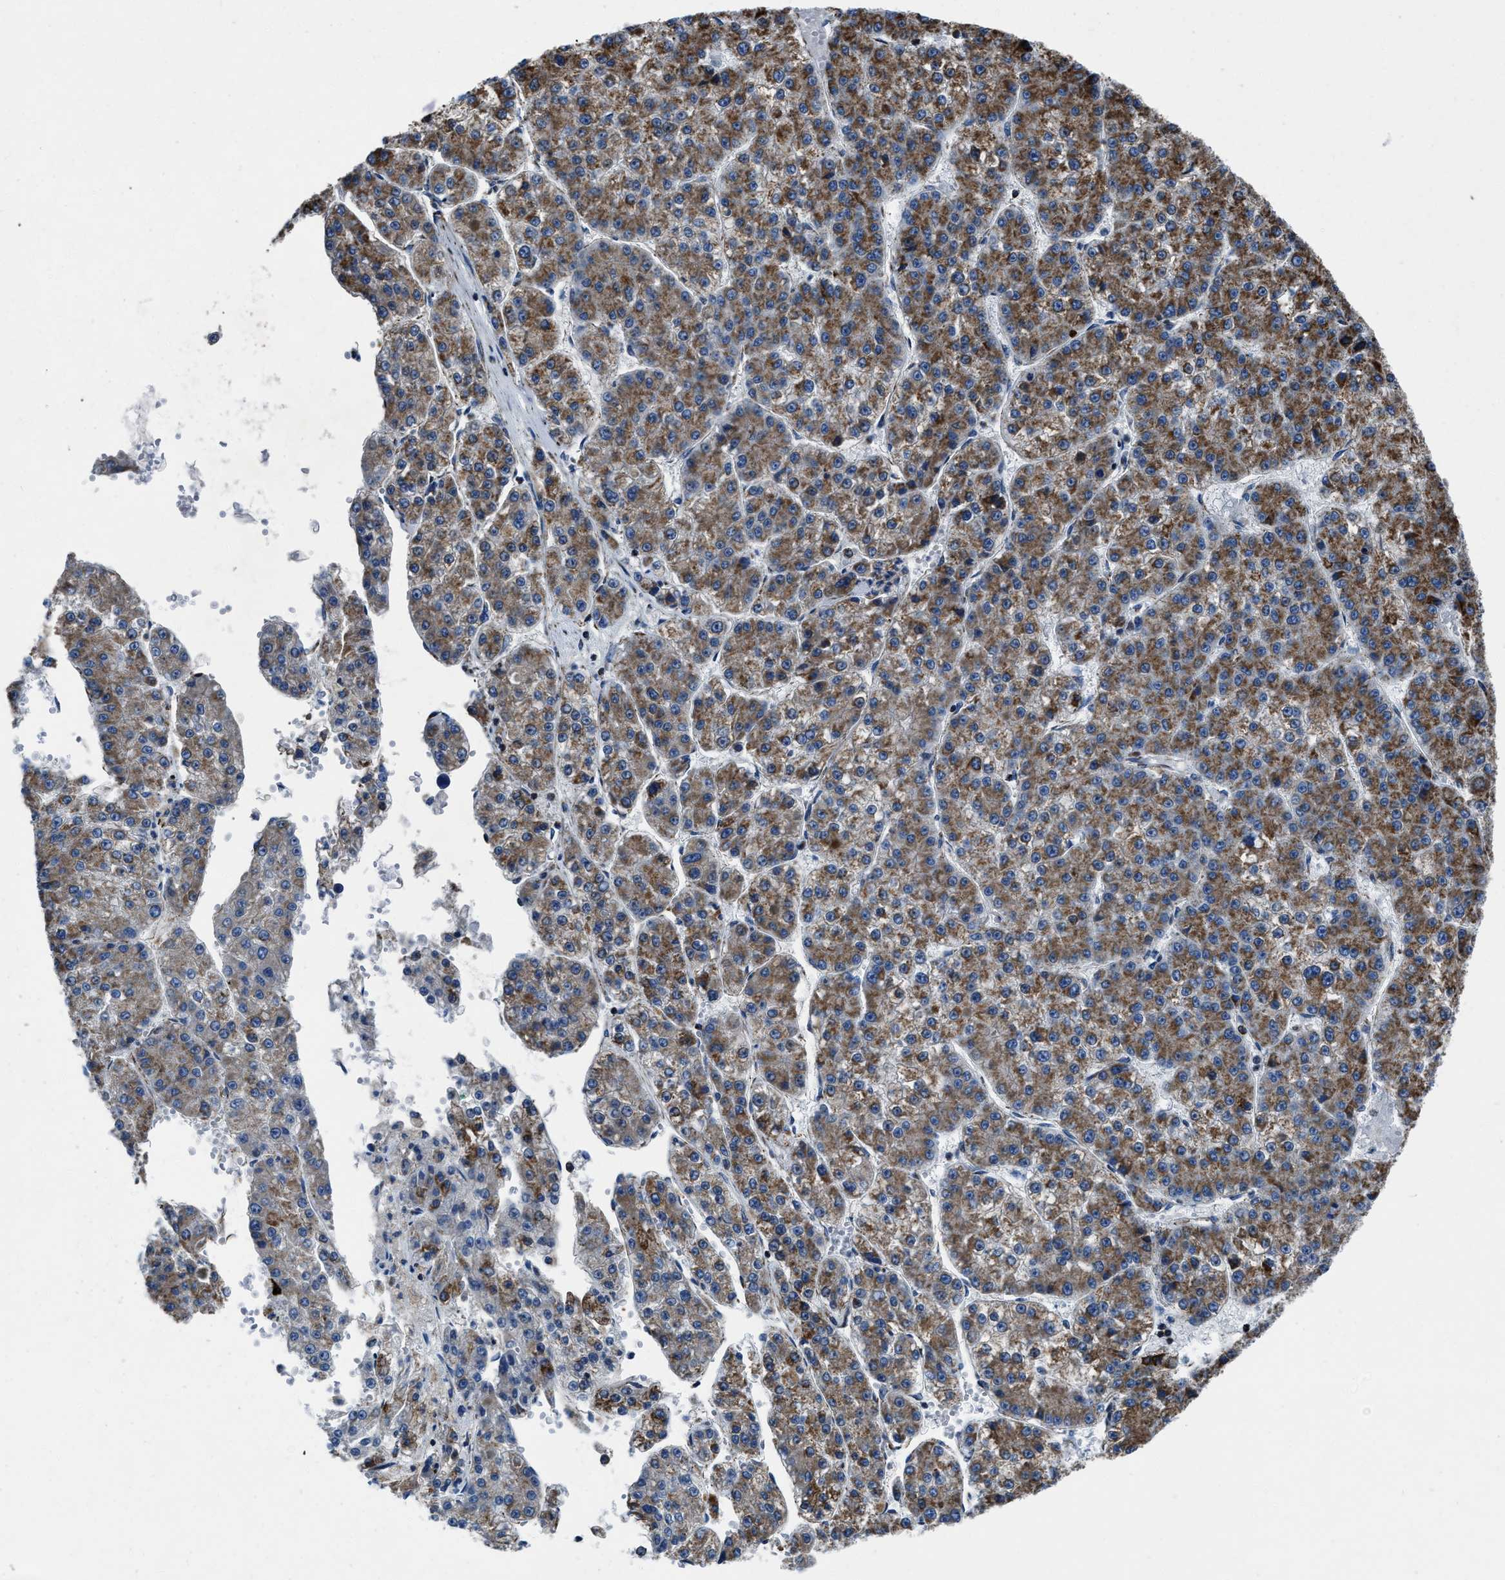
{"staining": {"intensity": "moderate", "quantity": ">75%", "location": "cytoplasmic/membranous"}, "tissue": "liver cancer", "cell_type": "Tumor cells", "image_type": "cancer", "snomed": [{"axis": "morphology", "description": "Carcinoma, Hepatocellular, NOS"}, {"axis": "topography", "description": "Liver"}], "caption": "Human hepatocellular carcinoma (liver) stained for a protein (brown) demonstrates moderate cytoplasmic/membranous positive staining in about >75% of tumor cells.", "gene": "NSD3", "patient": {"sex": "female", "age": 73}}